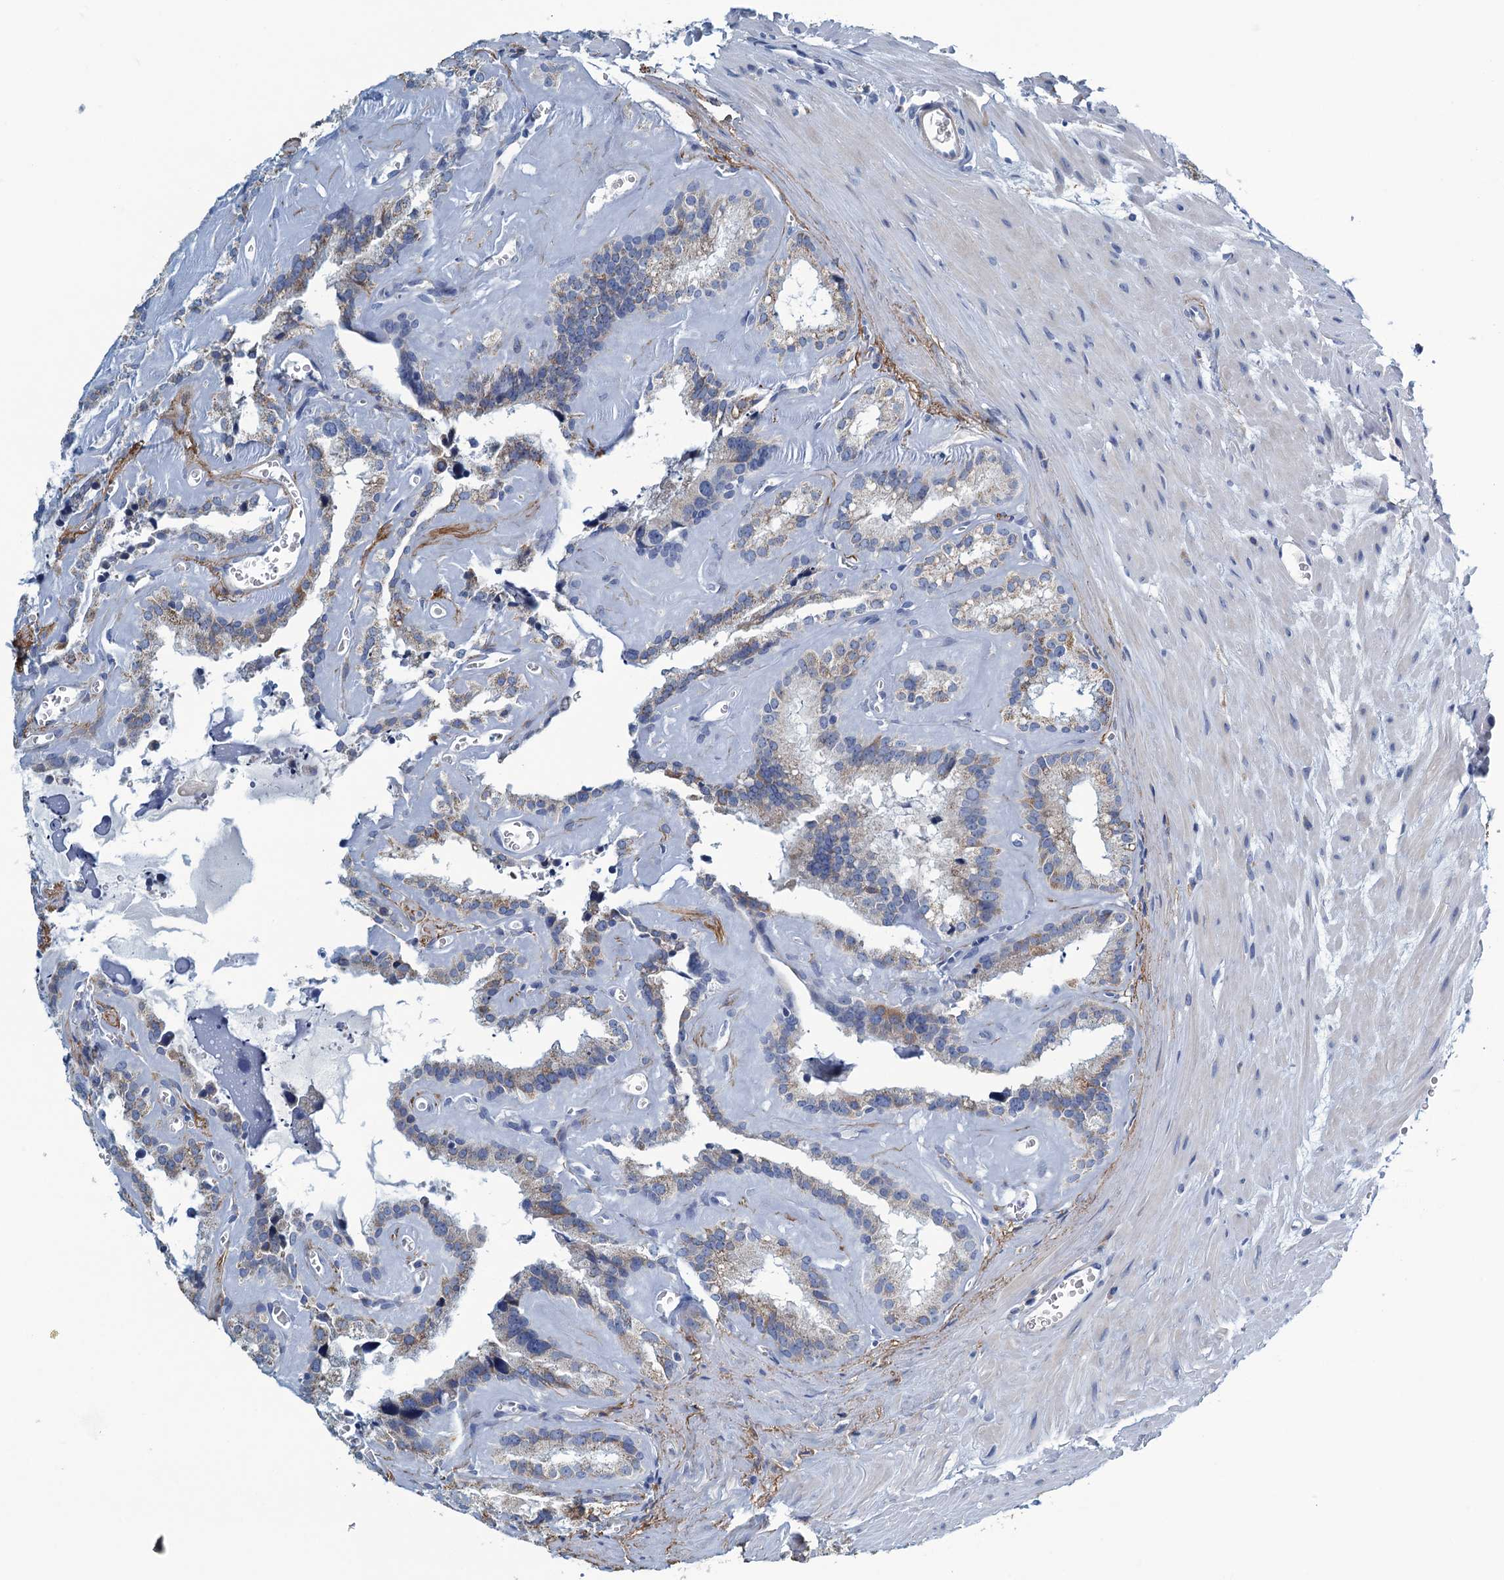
{"staining": {"intensity": "moderate", "quantity": "<25%", "location": "cytoplasmic/membranous"}, "tissue": "seminal vesicle", "cell_type": "Glandular cells", "image_type": "normal", "snomed": [{"axis": "morphology", "description": "Normal tissue, NOS"}, {"axis": "topography", "description": "Prostate"}, {"axis": "topography", "description": "Seminal veicle"}], "caption": "Unremarkable seminal vesicle displays moderate cytoplasmic/membranous expression in approximately <25% of glandular cells Using DAB (3,3'-diaminobenzidine) (brown) and hematoxylin (blue) stains, captured at high magnification using brightfield microscopy..", "gene": "C10orf88", "patient": {"sex": "male", "age": 59}}